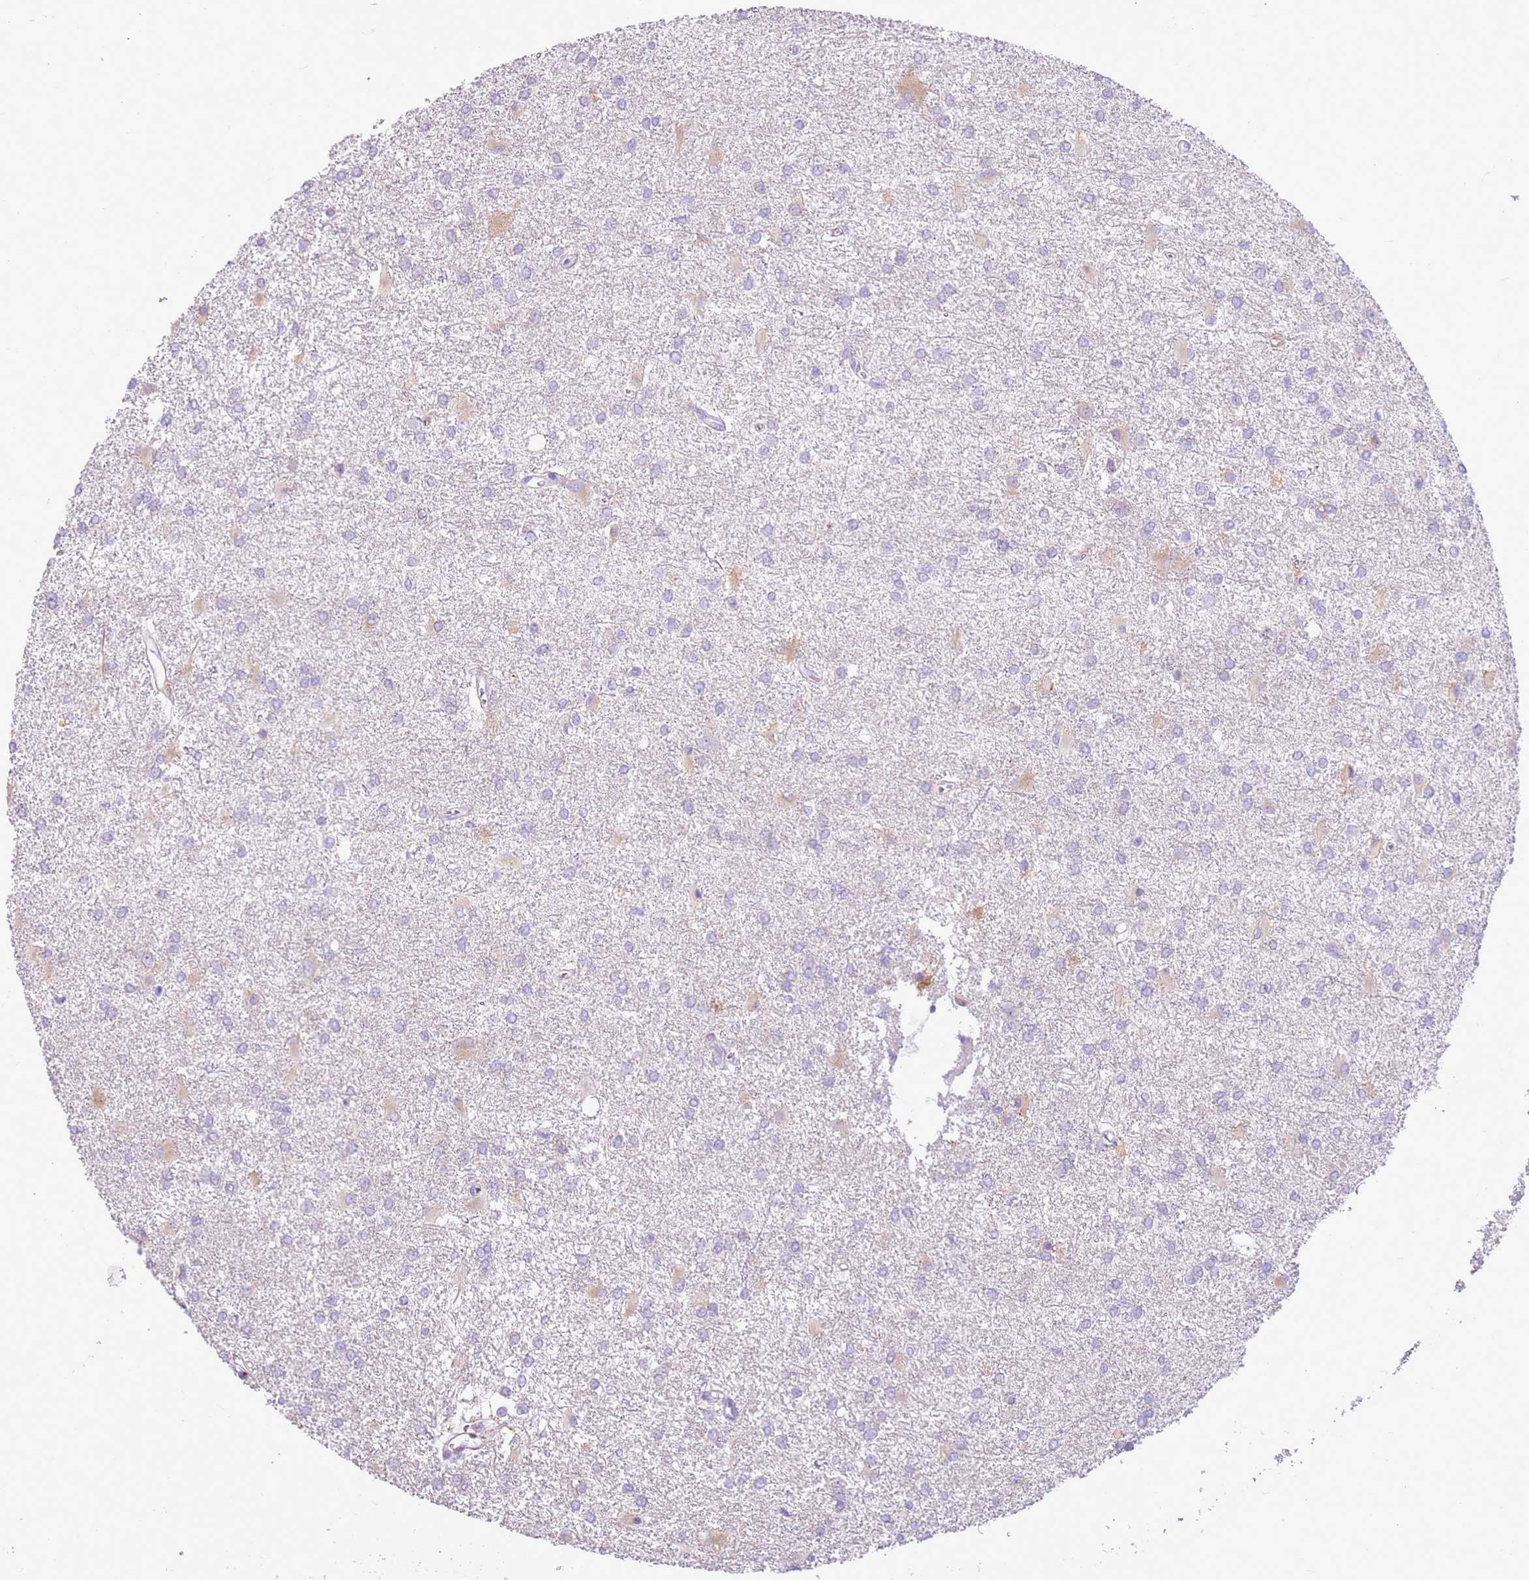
{"staining": {"intensity": "negative", "quantity": "none", "location": "none"}, "tissue": "glioma", "cell_type": "Tumor cells", "image_type": "cancer", "snomed": [{"axis": "morphology", "description": "Glioma, malignant, High grade"}, {"axis": "topography", "description": "Brain"}], "caption": "Protein analysis of malignant high-grade glioma exhibits no significant positivity in tumor cells.", "gene": "OAF", "patient": {"sex": "female", "age": 50}}